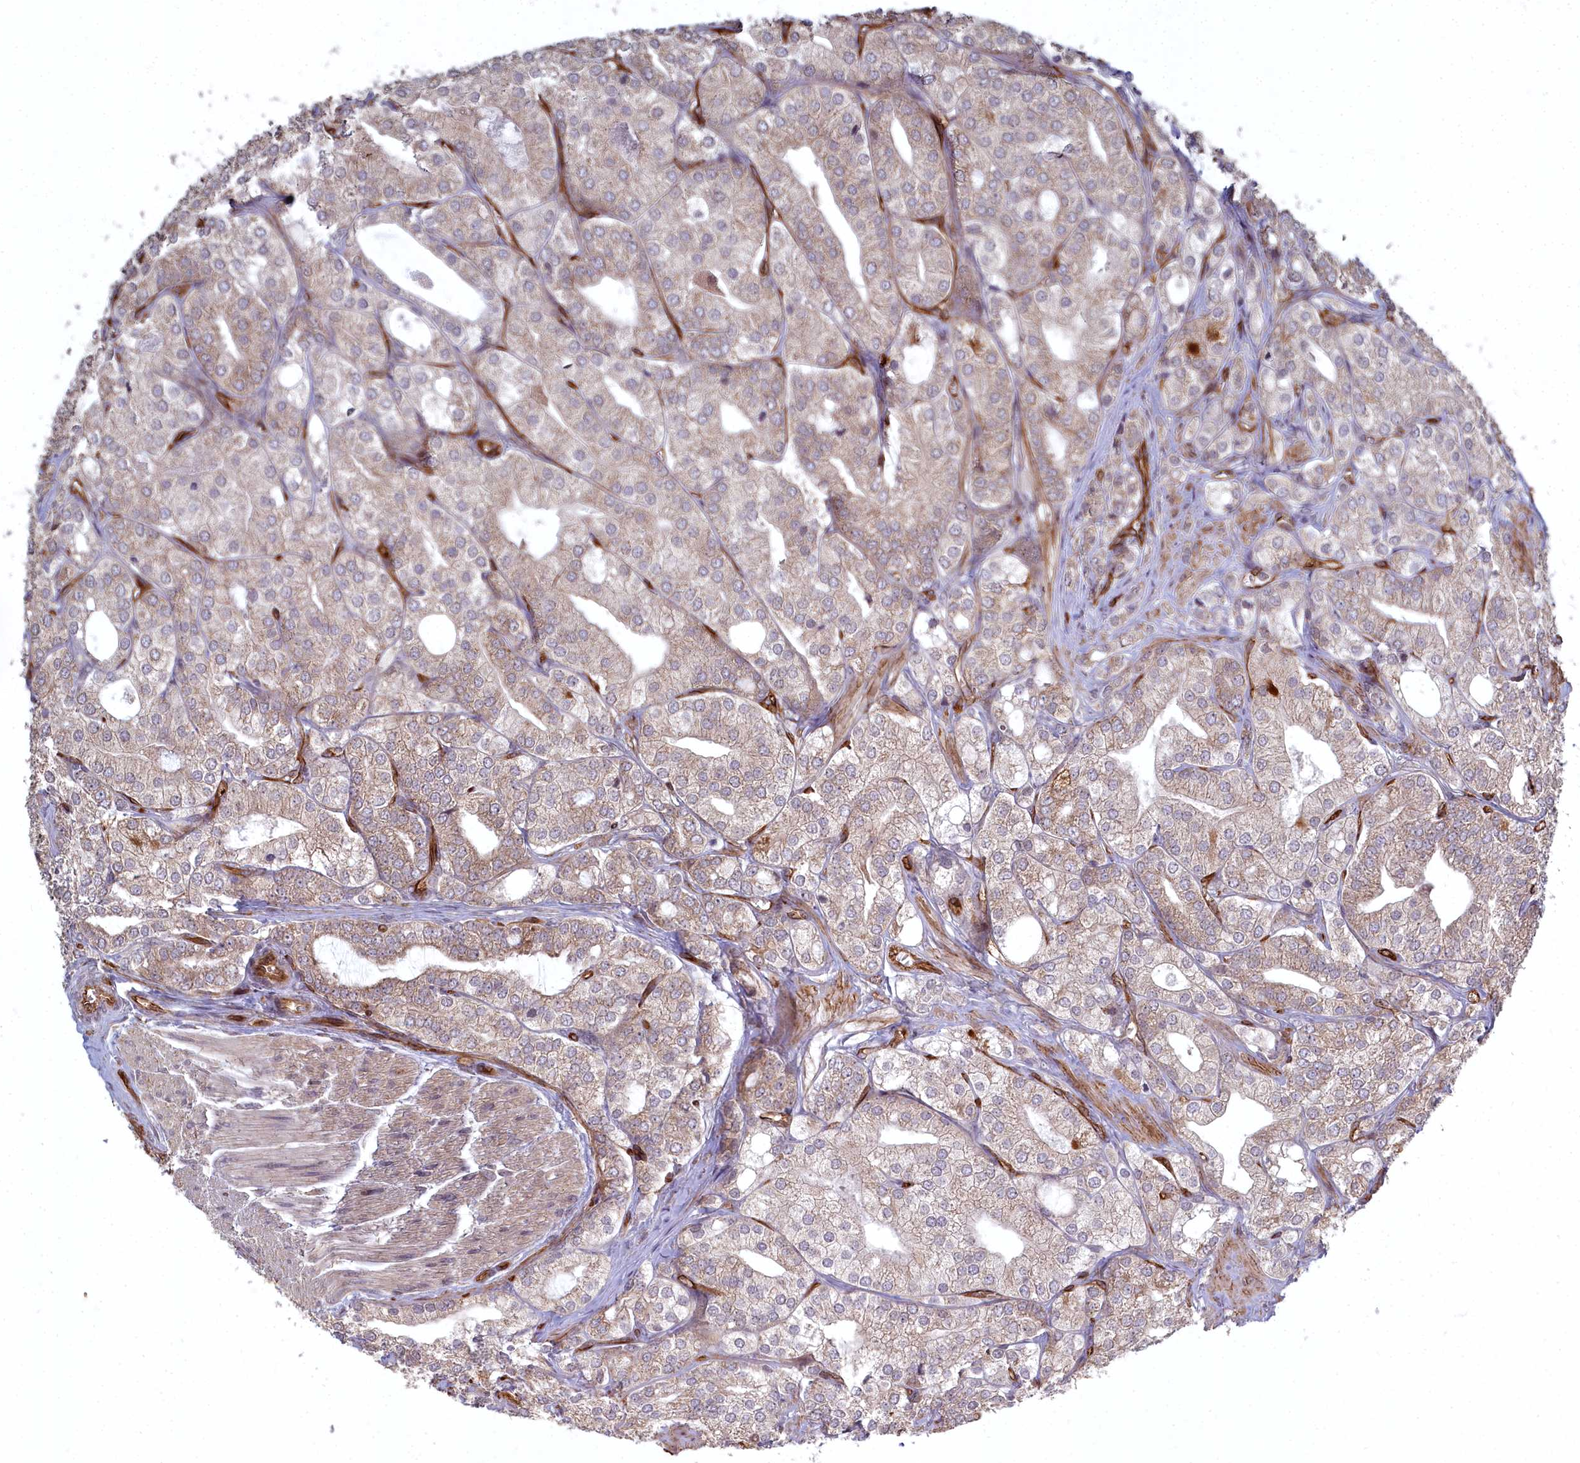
{"staining": {"intensity": "weak", "quantity": ">75%", "location": "cytoplasmic/membranous"}, "tissue": "prostate cancer", "cell_type": "Tumor cells", "image_type": "cancer", "snomed": [{"axis": "morphology", "description": "Adenocarcinoma, High grade"}, {"axis": "topography", "description": "Prostate"}], "caption": "Prostate adenocarcinoma (high-grade) tissue displays weak cytoplasmic/membranous positivity in about >75% of tumor cells", "gene": "TSPYL4", "patient": {"sex": "male", "age": 50}}